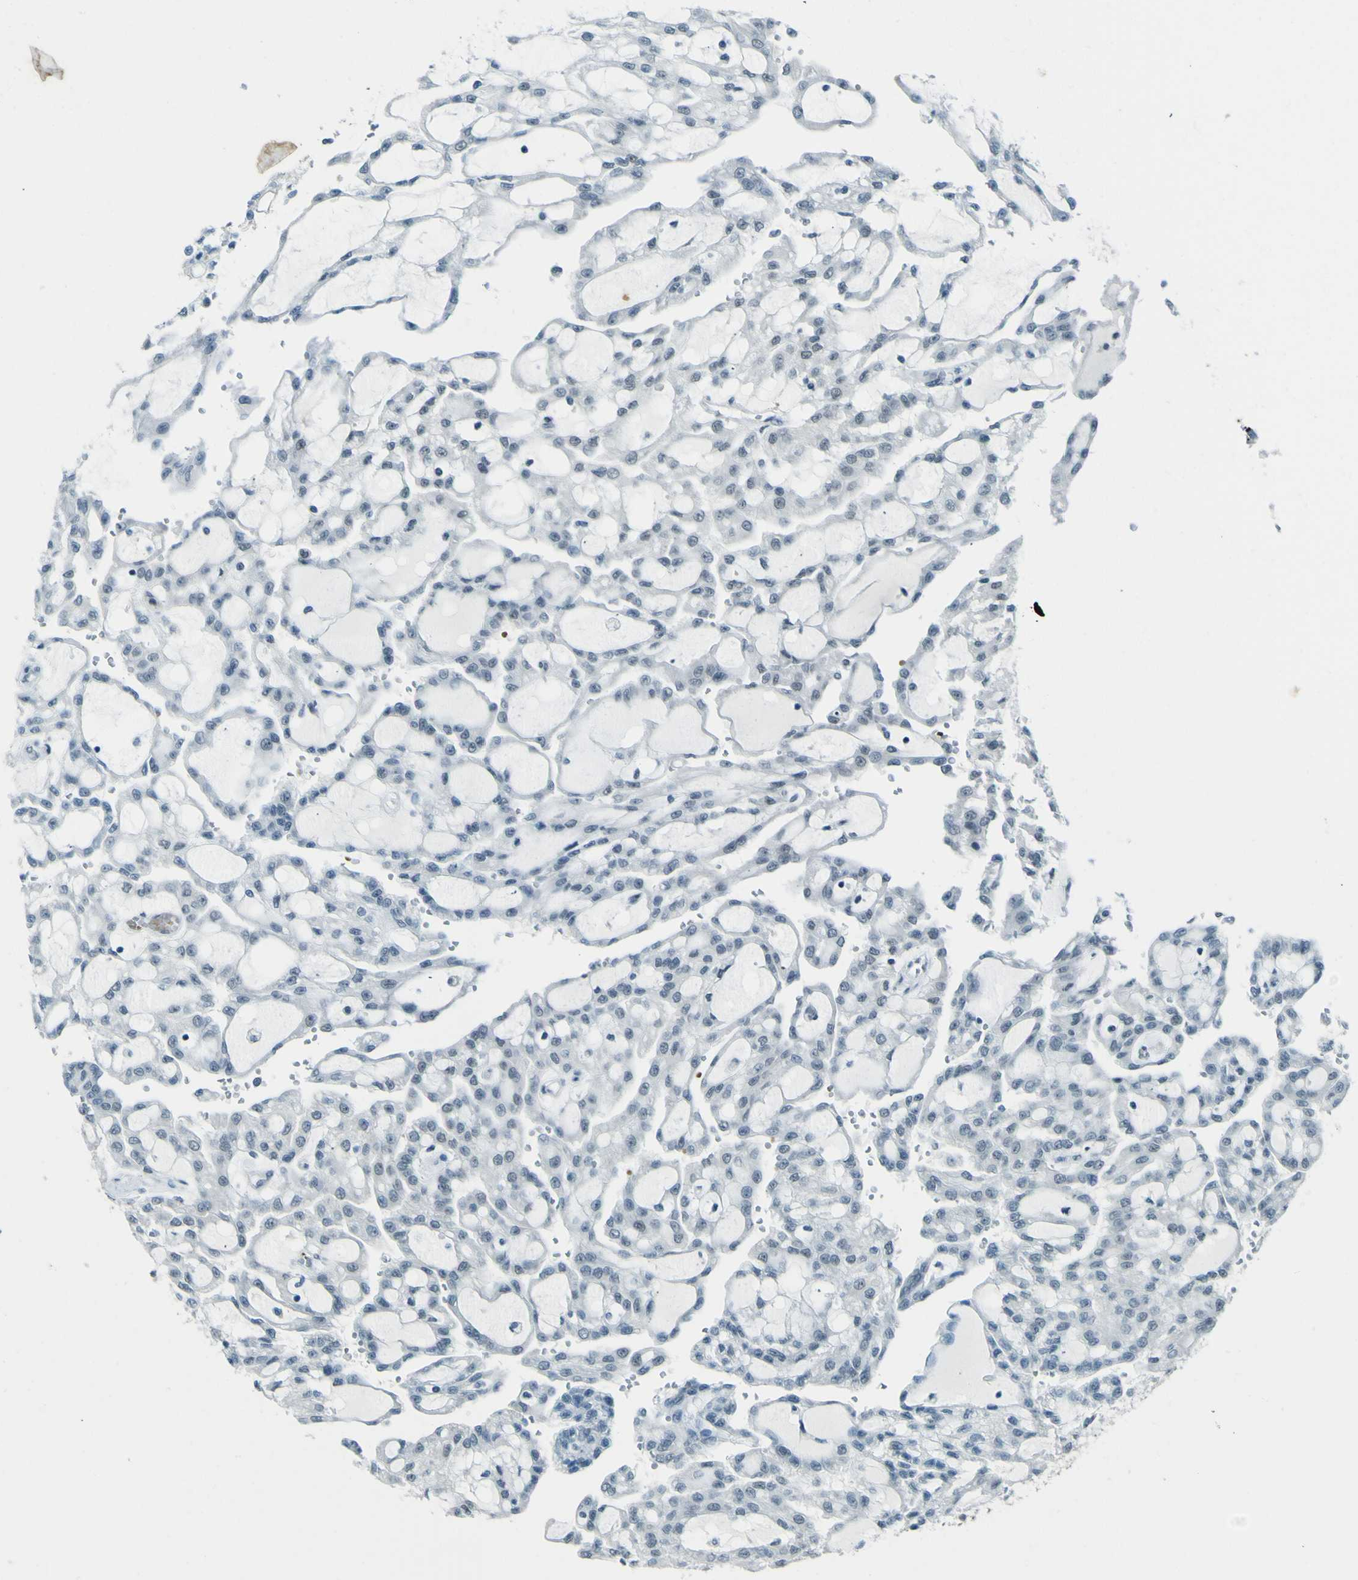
{"staining": {"intensity": "negative", "quantity": "none", "location": "none"}, "tissue": "renal cancer", "cell_type": "Tumor cells", "image_type": "cancer", "snomed": [{"axis": "morphology", "description": "Adenocarcinoma, NOS"}, {"axis": "topography", "description": "Kidney"}], "caption": "An immunohistochemistry (IHC) image of adenocarcinoma (renal) is shown. There is no staining in tumor cells of adenocarcinoma (renal). The staining is performed using DAB (3,3'-diaminobenzidine) brown chromogen with nuclei counter-stained in using hematoxylin.", "gene": "CEBPG", "patient": {"sex": "male", "age": 63}}